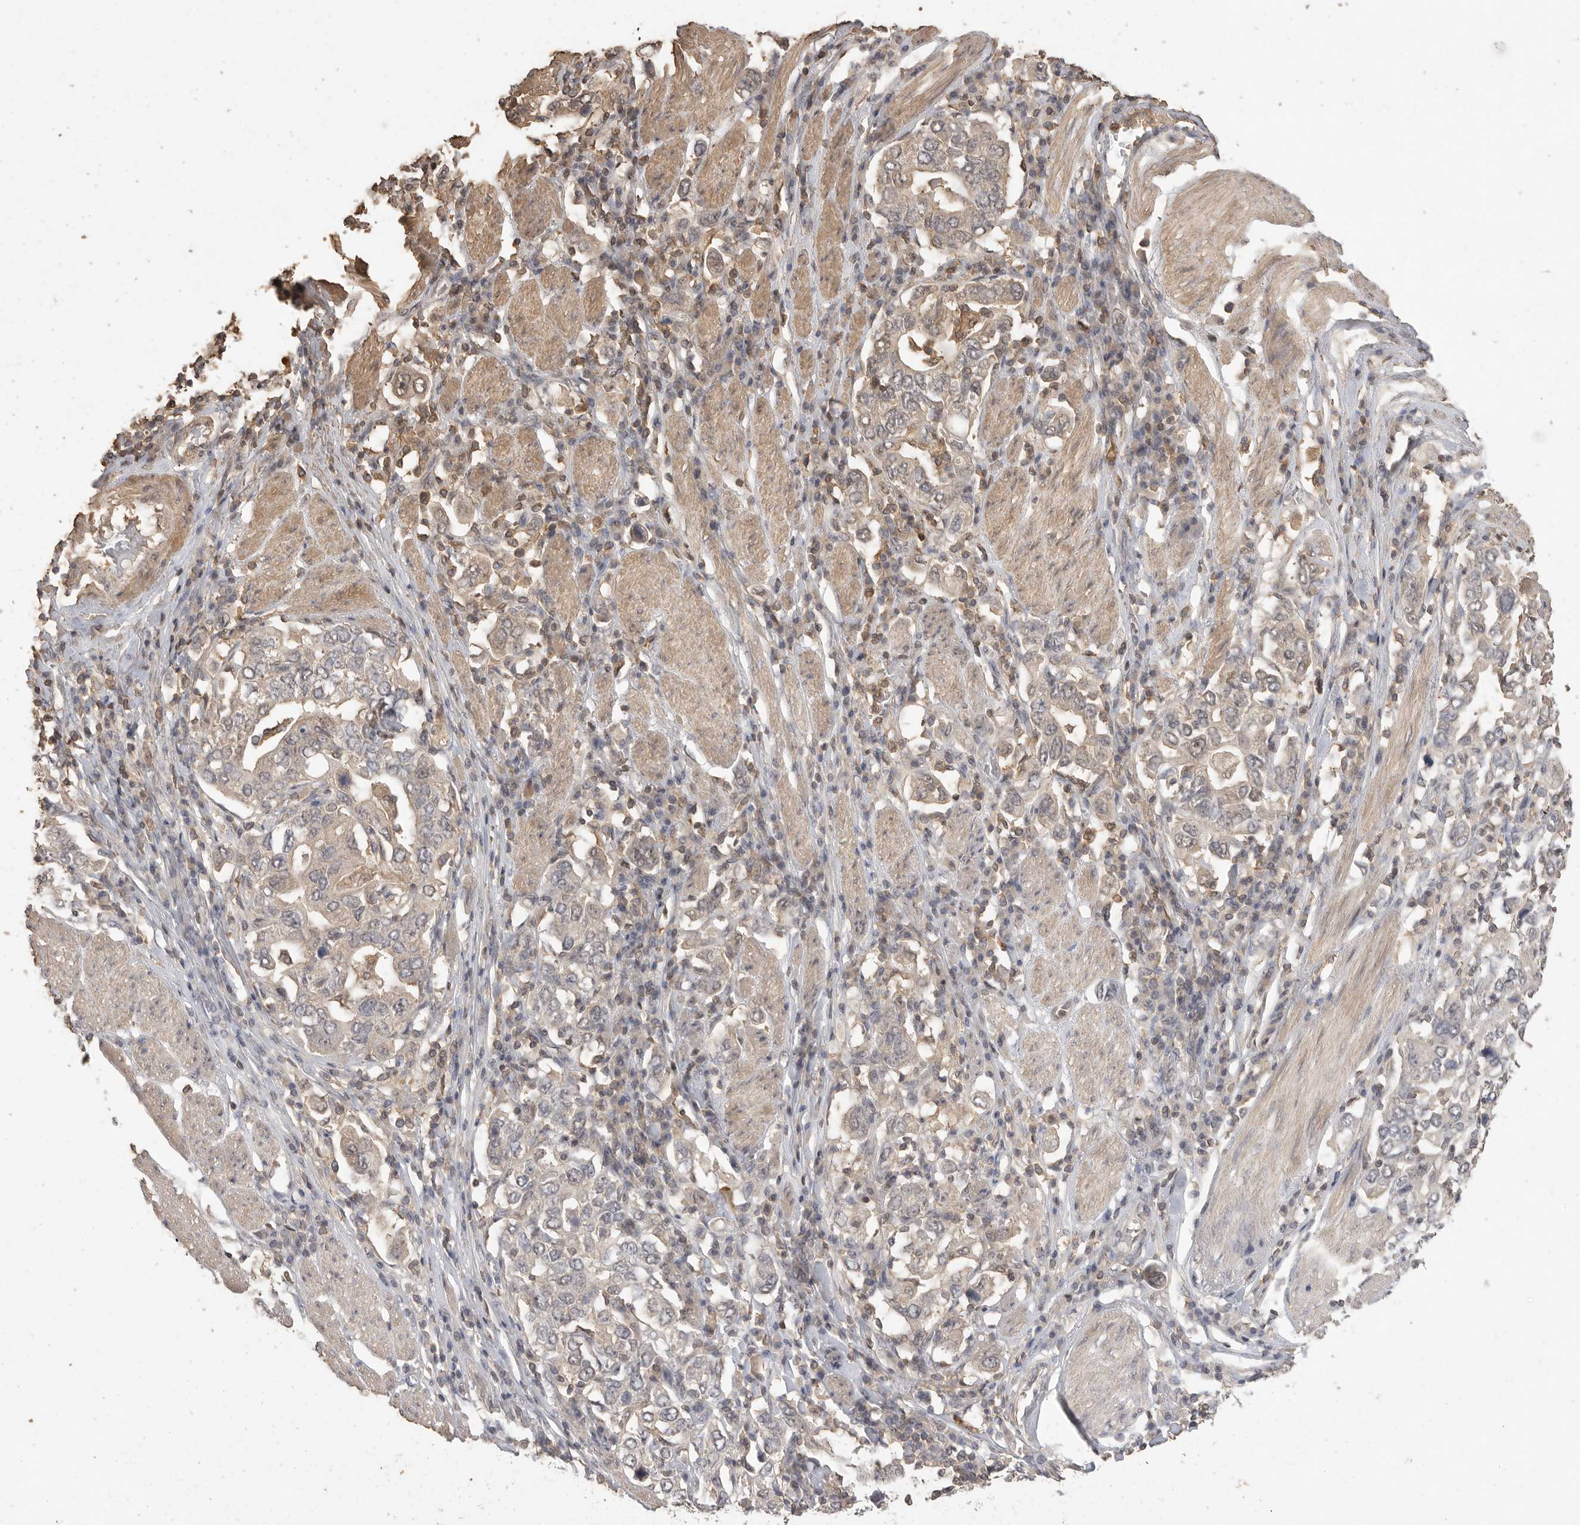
{"staining": {"intensity": "negative", "quantity": "none", "location": "none"}, "tissue": "stomach cancer", "cell_type": "Tumor cells", "image_type": "cancer", "snomed": [{"axis": "morphology", "description": "Adenocarcinoma, NOS"}, {"axis": "topography", "description": "Stomach, upper"}], "caption": "The immunohistochemistry (IHC) histopathology image has no significant positivity in tumor cells of stomach cancer tissue. The staining is performed using DAB brown chromogen with nuclei counter-stained in using hematoxylin.", "gene": "MAP2K1", "patient": {"sex": "male", "age": 62}}